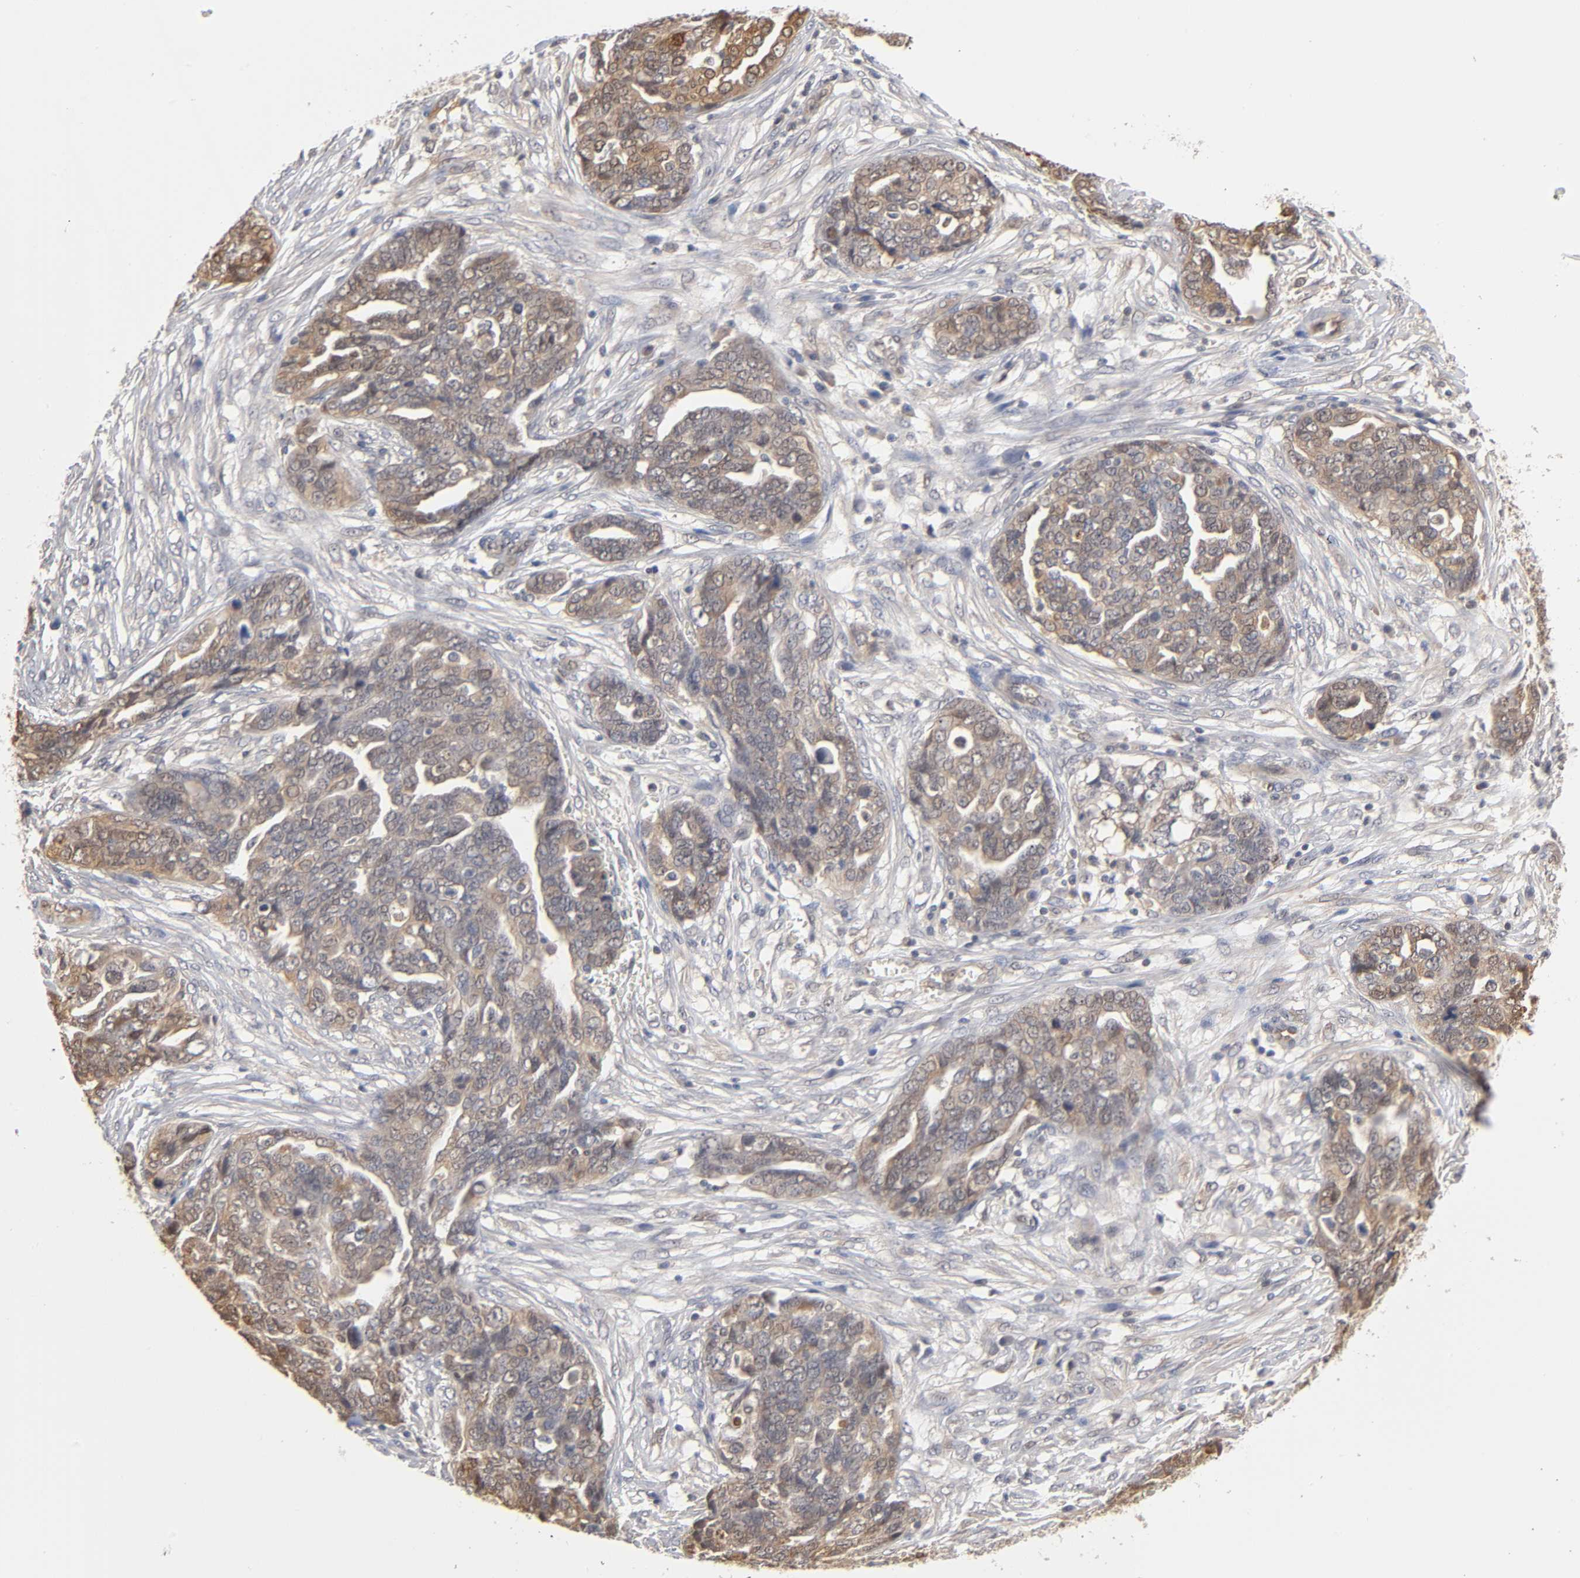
{"staining": {"intensity": "moderate", "quantity": ">75%", "location": "cytoplasmic/membranous"}, "tissue": "ovarian cancer", "cell_type": "Tumor cells", "image_type": "cancer", "snomed": [{"axis": "morphology", "description": "Normal tissue, NOS"}, {"axis": "morphology", "description": "Cystadenocarcinoma, serous, NOS"}, {"axis": "topography", "description": "Fallopian tube"}, {"axis": "topography", "description": "Ovary"}], "caption": "Brown immunohistochemical staining in serous cystadenocarcinoma (ovarian) reveals moderate cytoplasmic/membranous expression in approximately >75% of tumor cells.", "gene": "DFFB", "patient": {"sex": "female", "age": 56}}